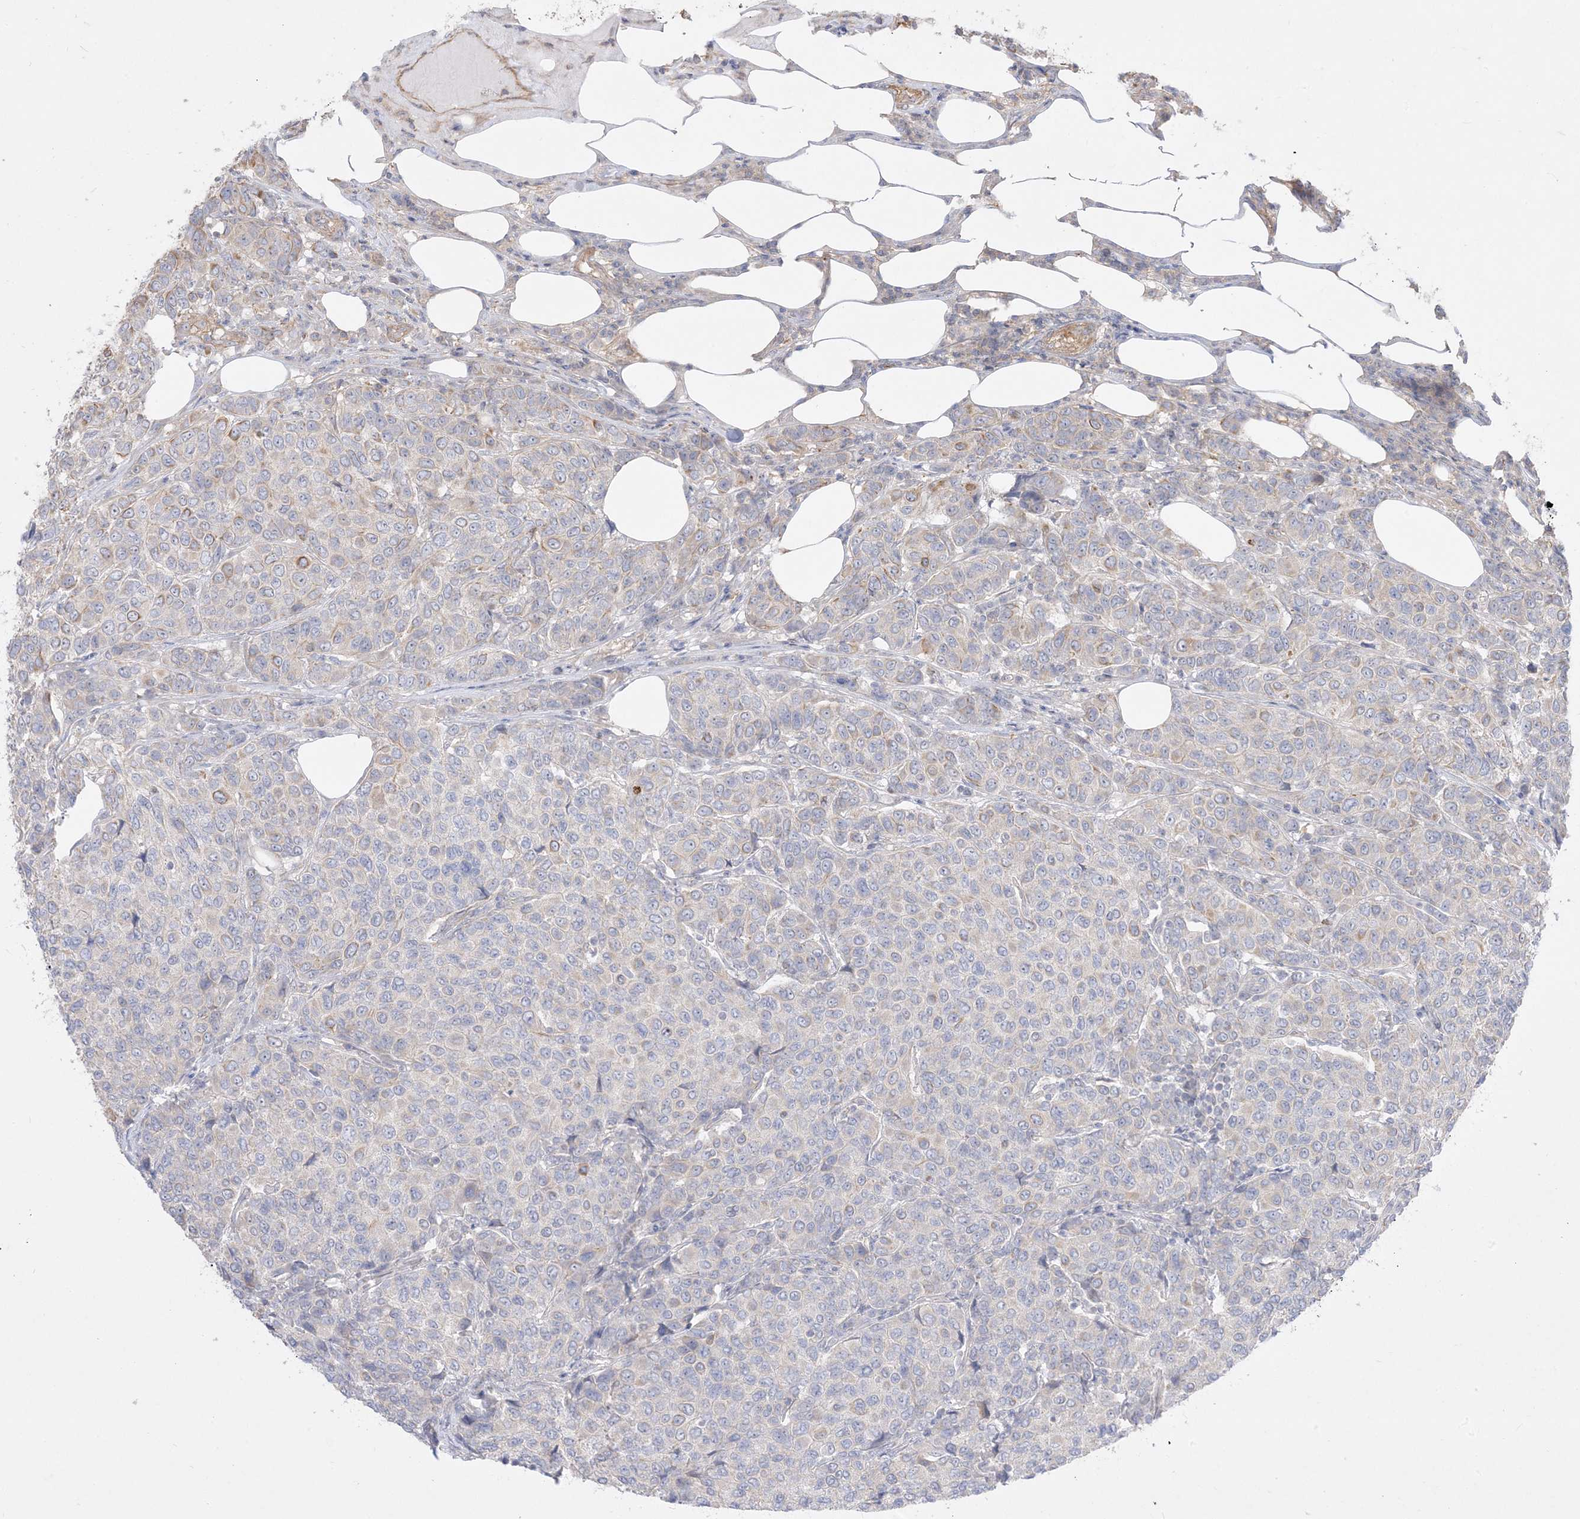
{"staining": {"intensity": "negative", "quantity": "none", "location": "none"}, "tissue": "breast cancer", "cell_type": "Tumor cells", "image_type": "cancer", "snomed": [{"axis": "morphology", "description": "Duct carcinoma"}, {"axis": "topography", "description": "Breast"}], "caption": "DAB immunohistochemical staining of breast cancer demonstrates no significant positivity in tumor cells.", "gene": "ARHGEF9", "patient": {"sex": "female", "age": 55}}